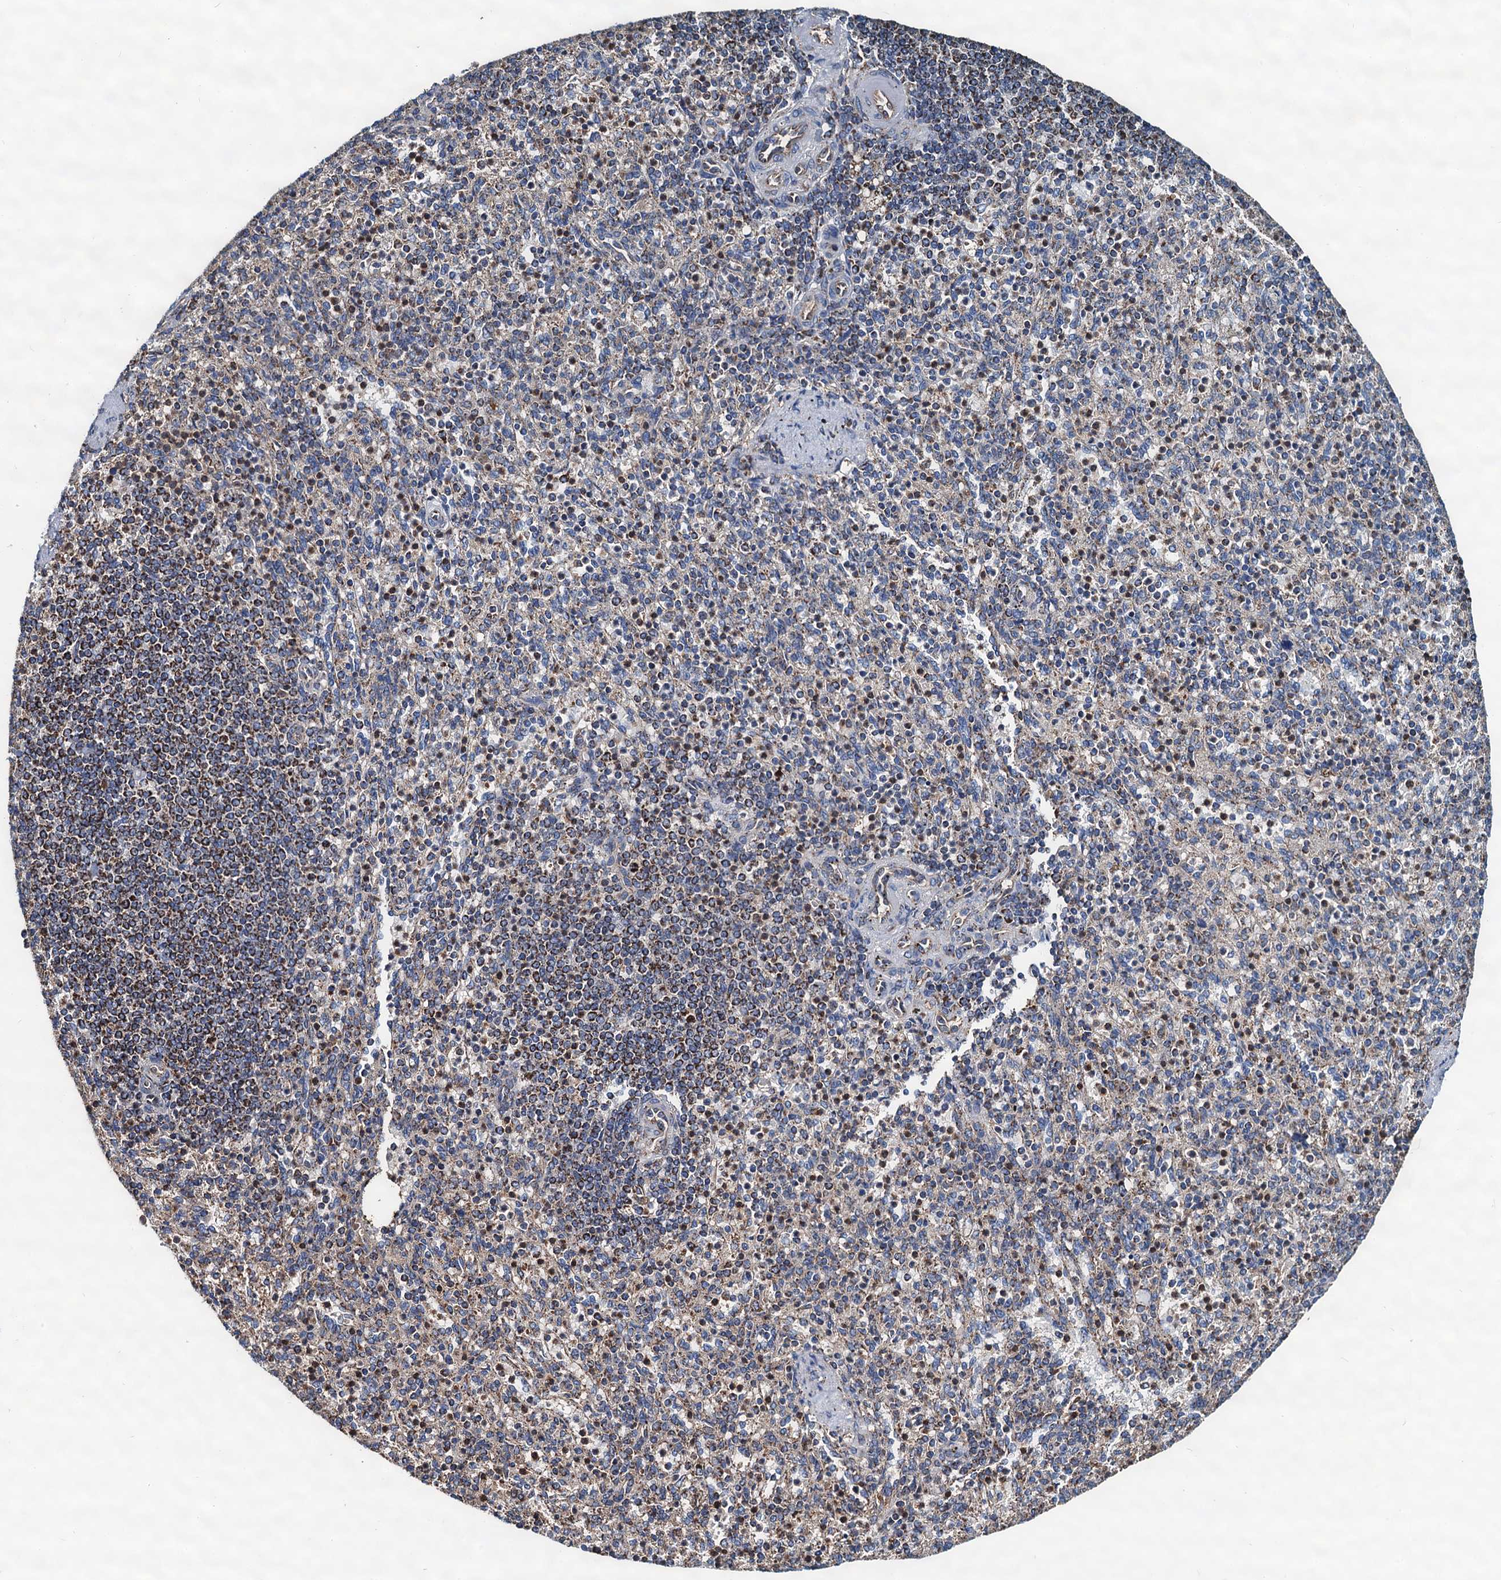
{"staining": {"intensity": "moderate", "quantity": "25%-75%", "location": "cytoplasmic/membranous"}, "tissue": "spleen", "cell_type": "Cells in red pulp", "image_type": "normal", "snomed": [{"axis": "morphology", "description": "Normal tissue, NOS"}, {"axis": "topography", "description": "Spleen"}], "caption": "IHC (DAB) staining of unremarkable human spleen demonstrates moderate cytoplasmic/membranous protein positivity in approximately 25%-75% of cells in red pulp.", "gene": "AAGAB", "patient": {"sex": "female", "age": 74}}